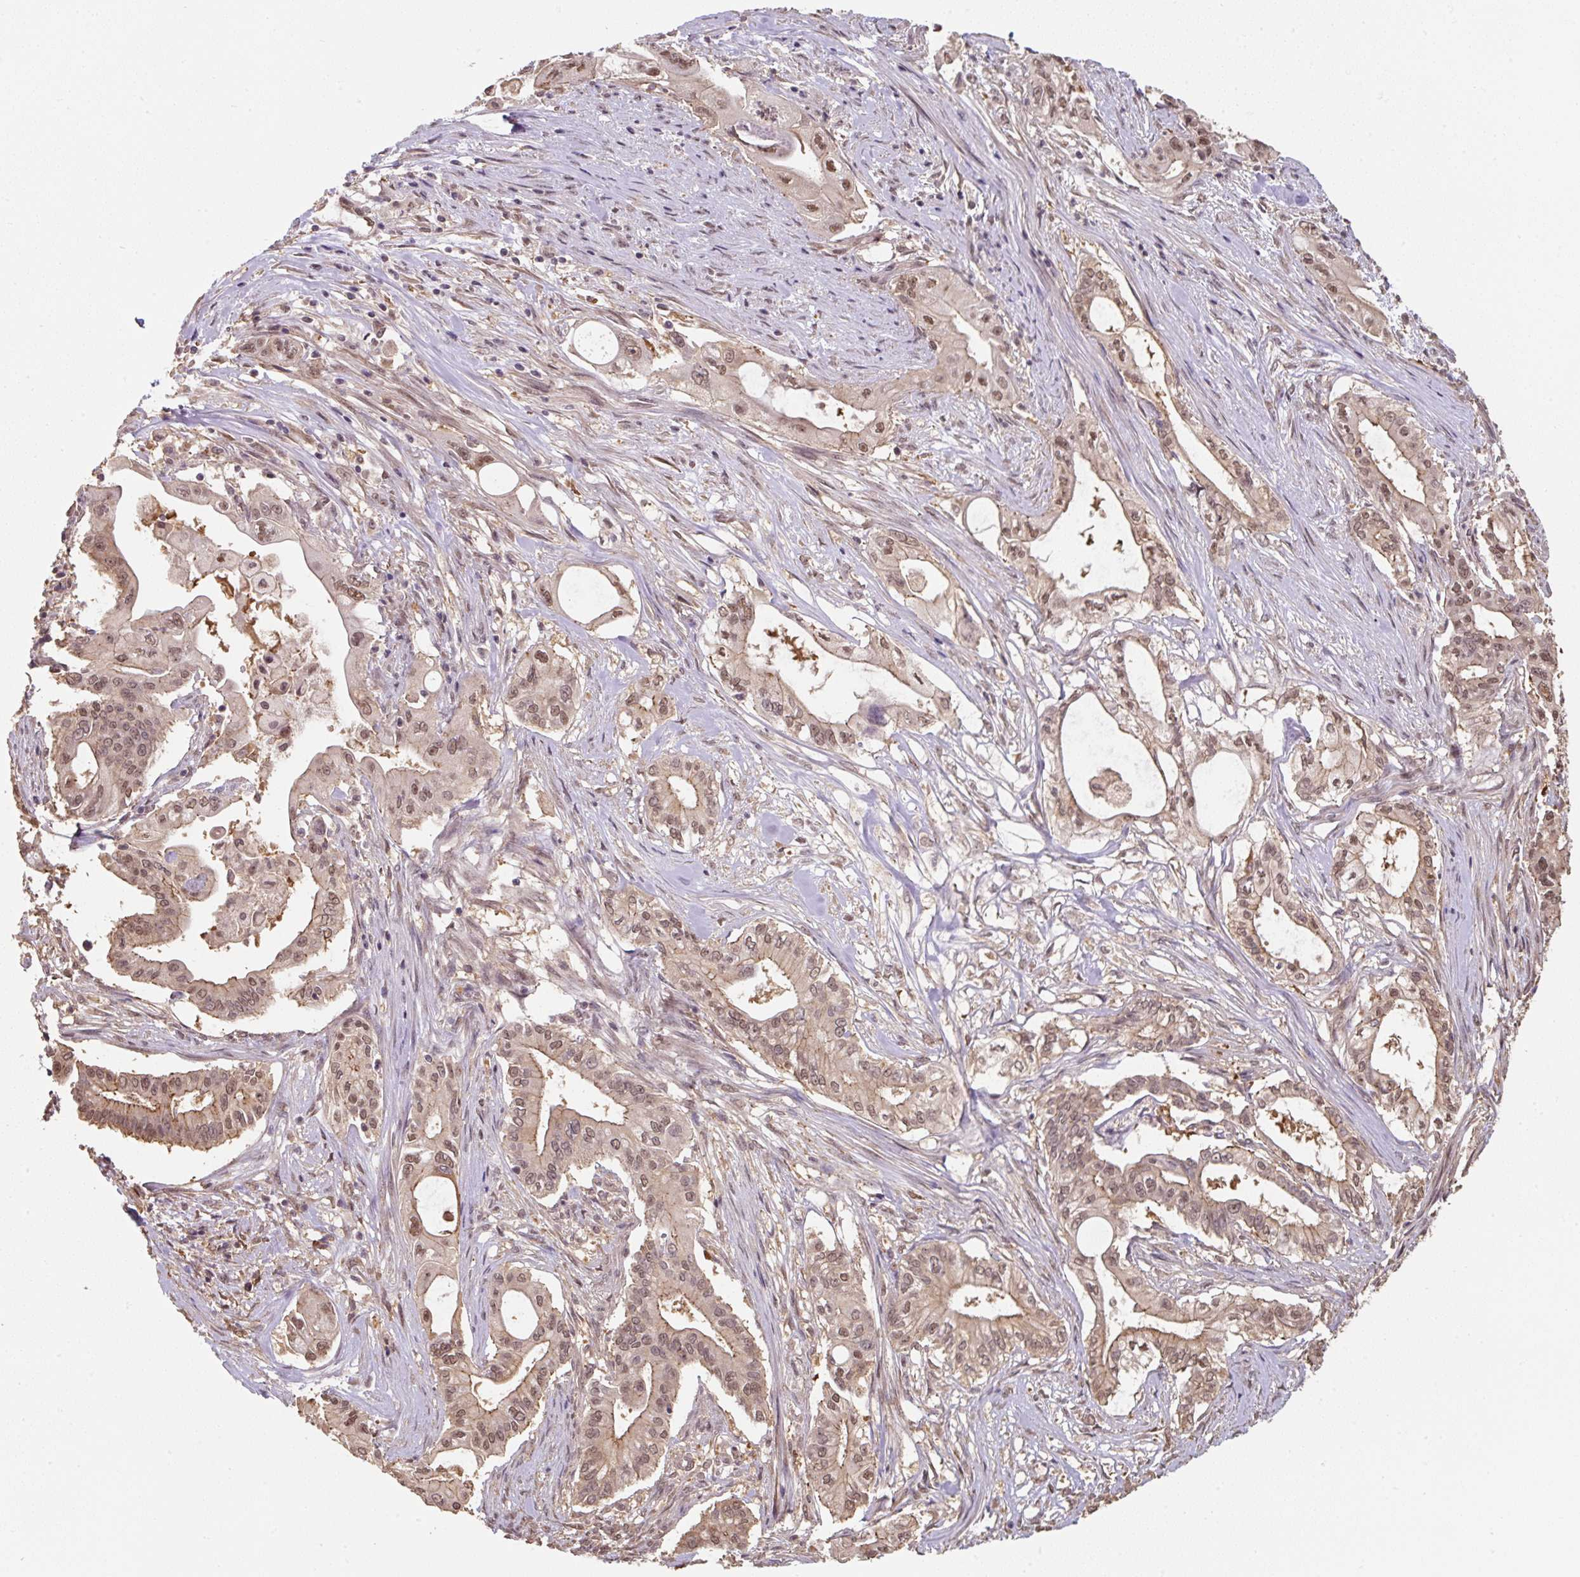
{"staining": {"intensity": "moderate", "quantity": ">75%", "location": "nuclear"}, "tissue": "pancreatic cancer", "cell_type": "Tumor cells", "image_type": "cancer", "snomed": [{"axis": "morphology", "description": "Adenocarcinoma, NOS"}, {"axis": "topography", "description": "Pancreas"}], "caption": "Pancreatic cancer (adenocarcinoma) stained for a protein (brown) reveals moderate nuclear positive staining in about >75% of tumor cells.", "gene": "ST13", "patient": {"sex": "female", "age": 68}}